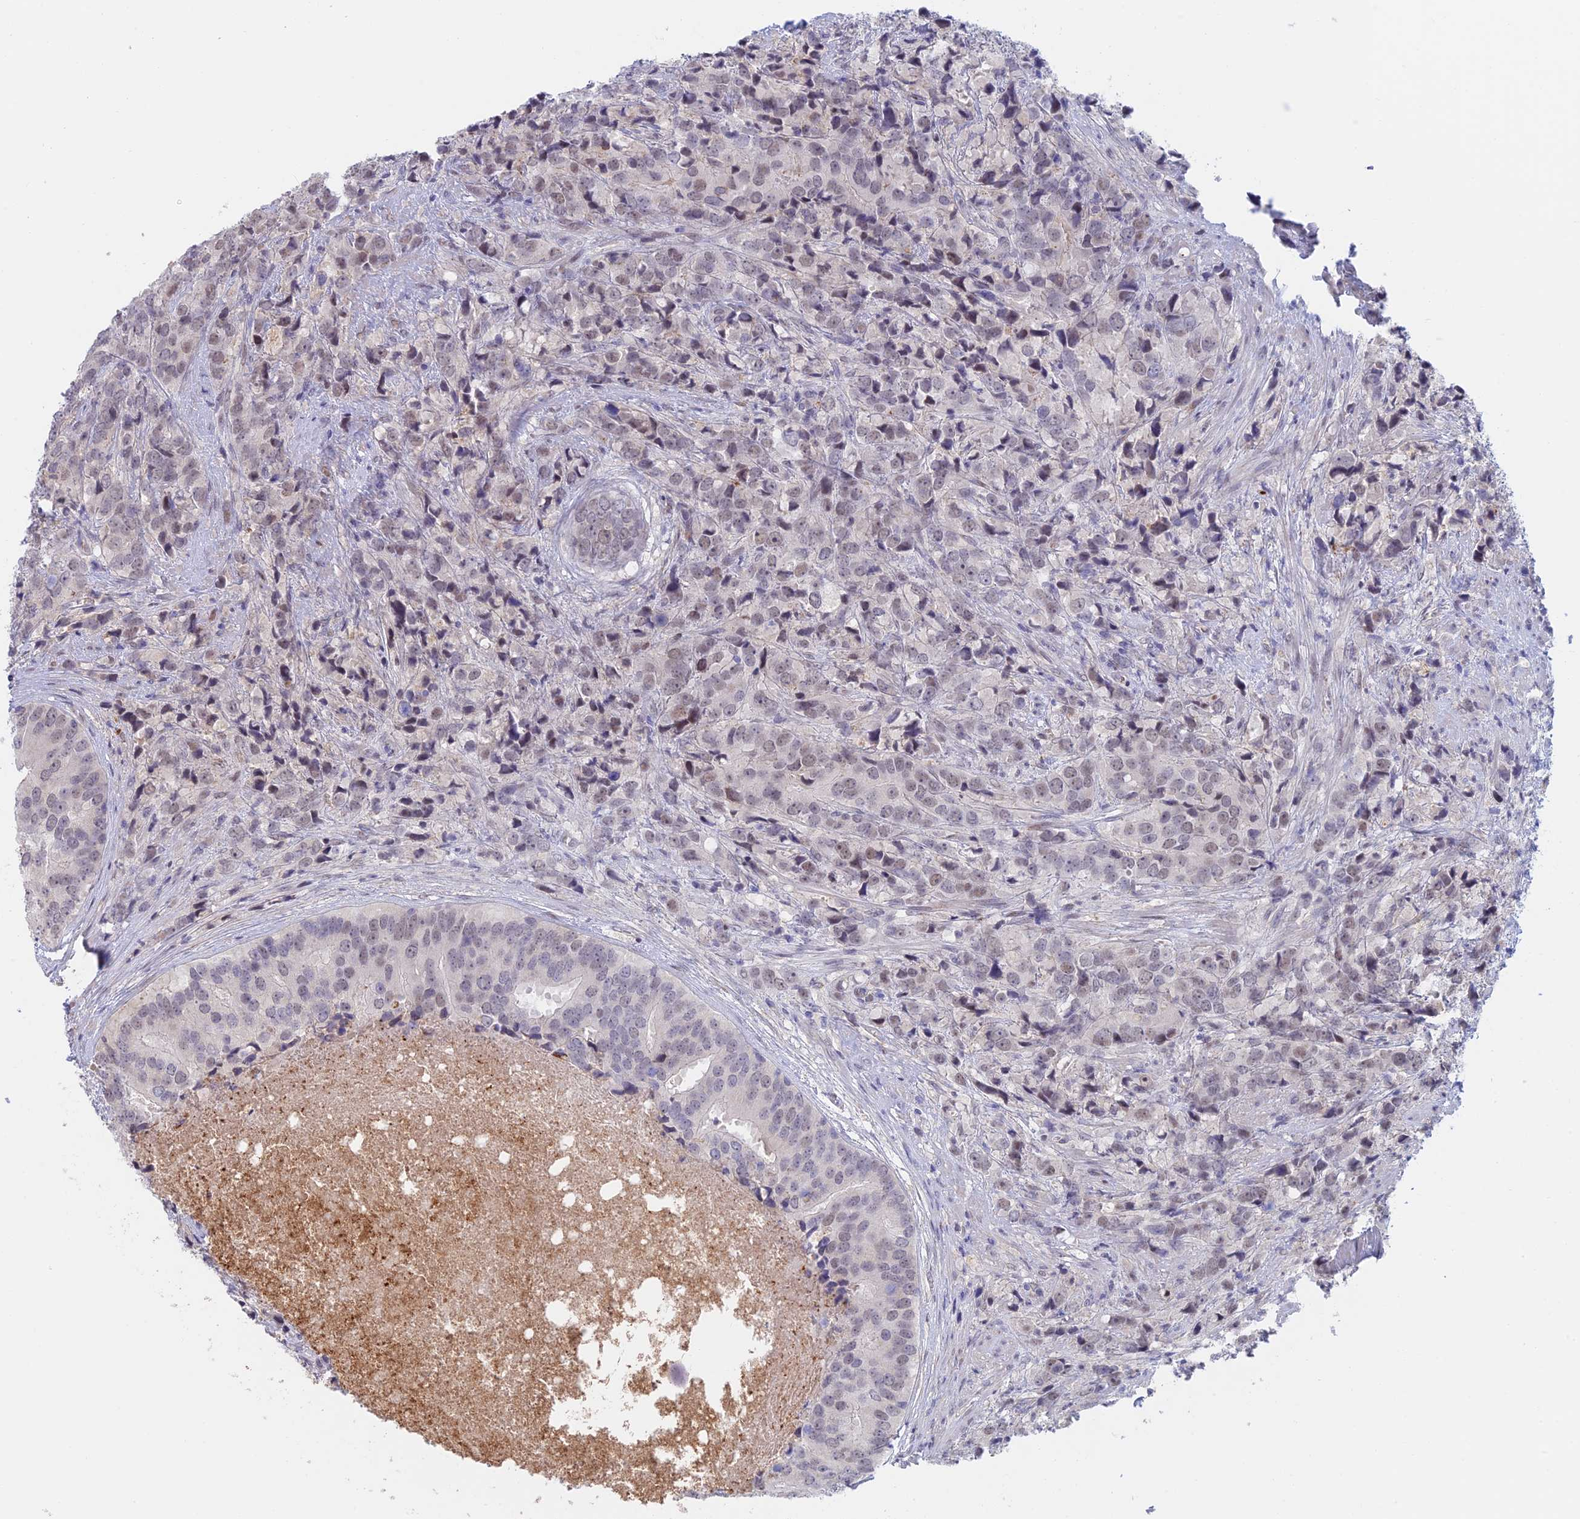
{"staining": {"intensity": "weak", "quantity": "25%-75%", "location": "nuclear"}, "tissue": "prostate cancer", "cell_type": "Tumor cells", "image_type": "cancer", "snomed": [{"axis": "morphology", "description": "Adenocarcinoma, High grade"}, {"axis": "topography", "description": "Prostate"}], "caption": "An image of human prostate cancer (adenocarcinoma (high-grade)) stained for a protein reveals weak nuclear brown staining in tumor cells.", "gene": "ZUP1", "patient": {"sex": "male", "age": 62}}